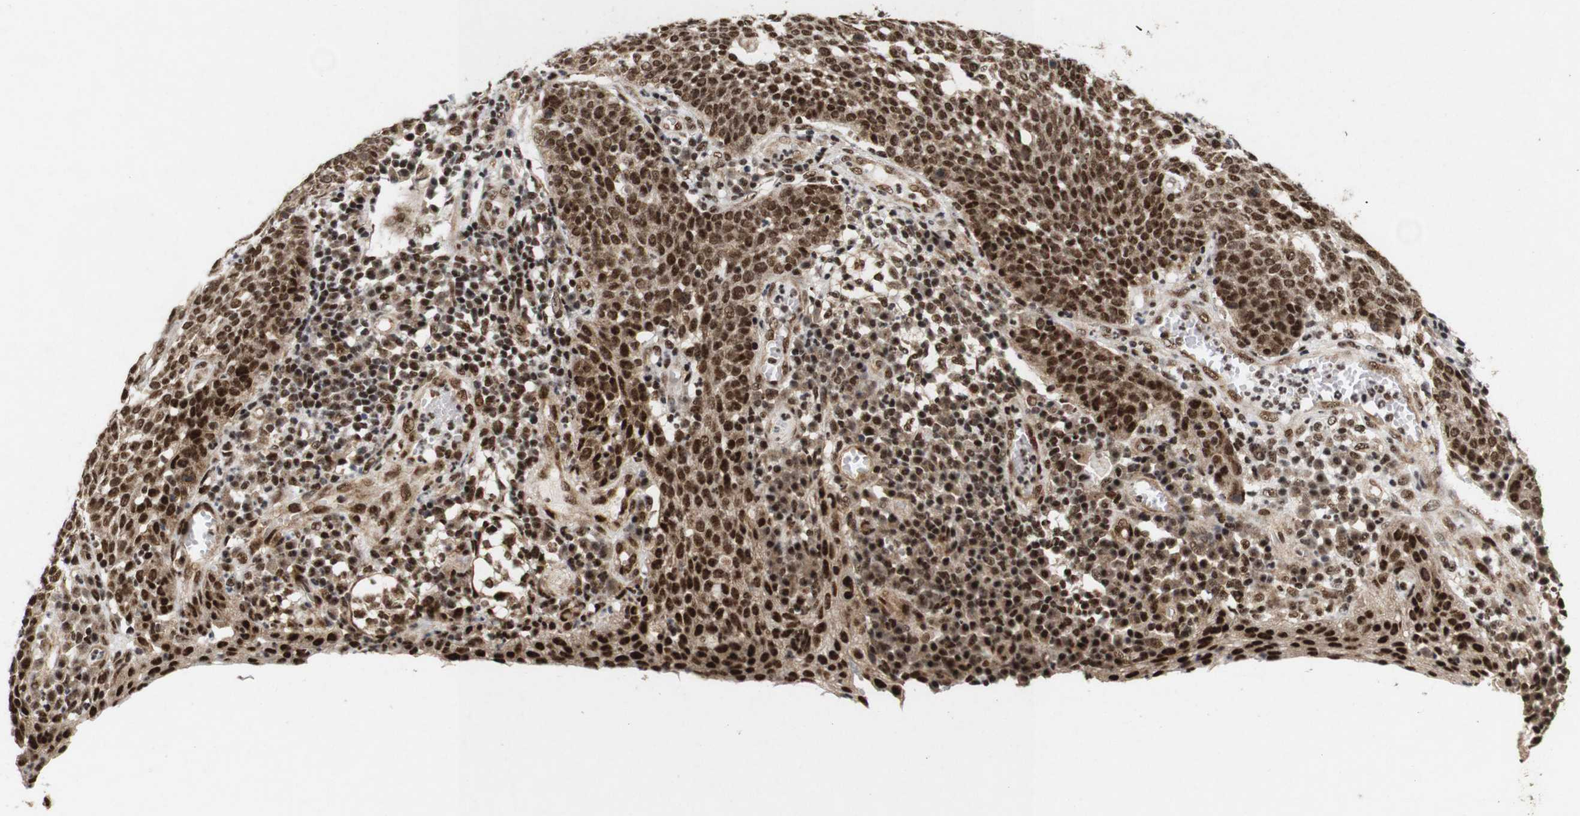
{"staining": {"intensity": "moderate", "quantity": ">75%", "location": "cytoplasmic/membranous,nuclear"}, "tissue": "cervical cancer", "cell_type": "Tumor cells", "image_type": "cancer", "snomed": [{"axis": "morphology", "description": "Squamous cell carcinoma, NOS"}, {"axis": "topography", "description": "Cervix"}], "caption": "The immunohistochemical stain labels moderate cytoplasmic/membranous and nuclear positivity in tumor cells of cervical cancer (squamous cell carcinoma) tissue.", "gene": "PYM1", "patient": {"sex": "female", "age": 34}}